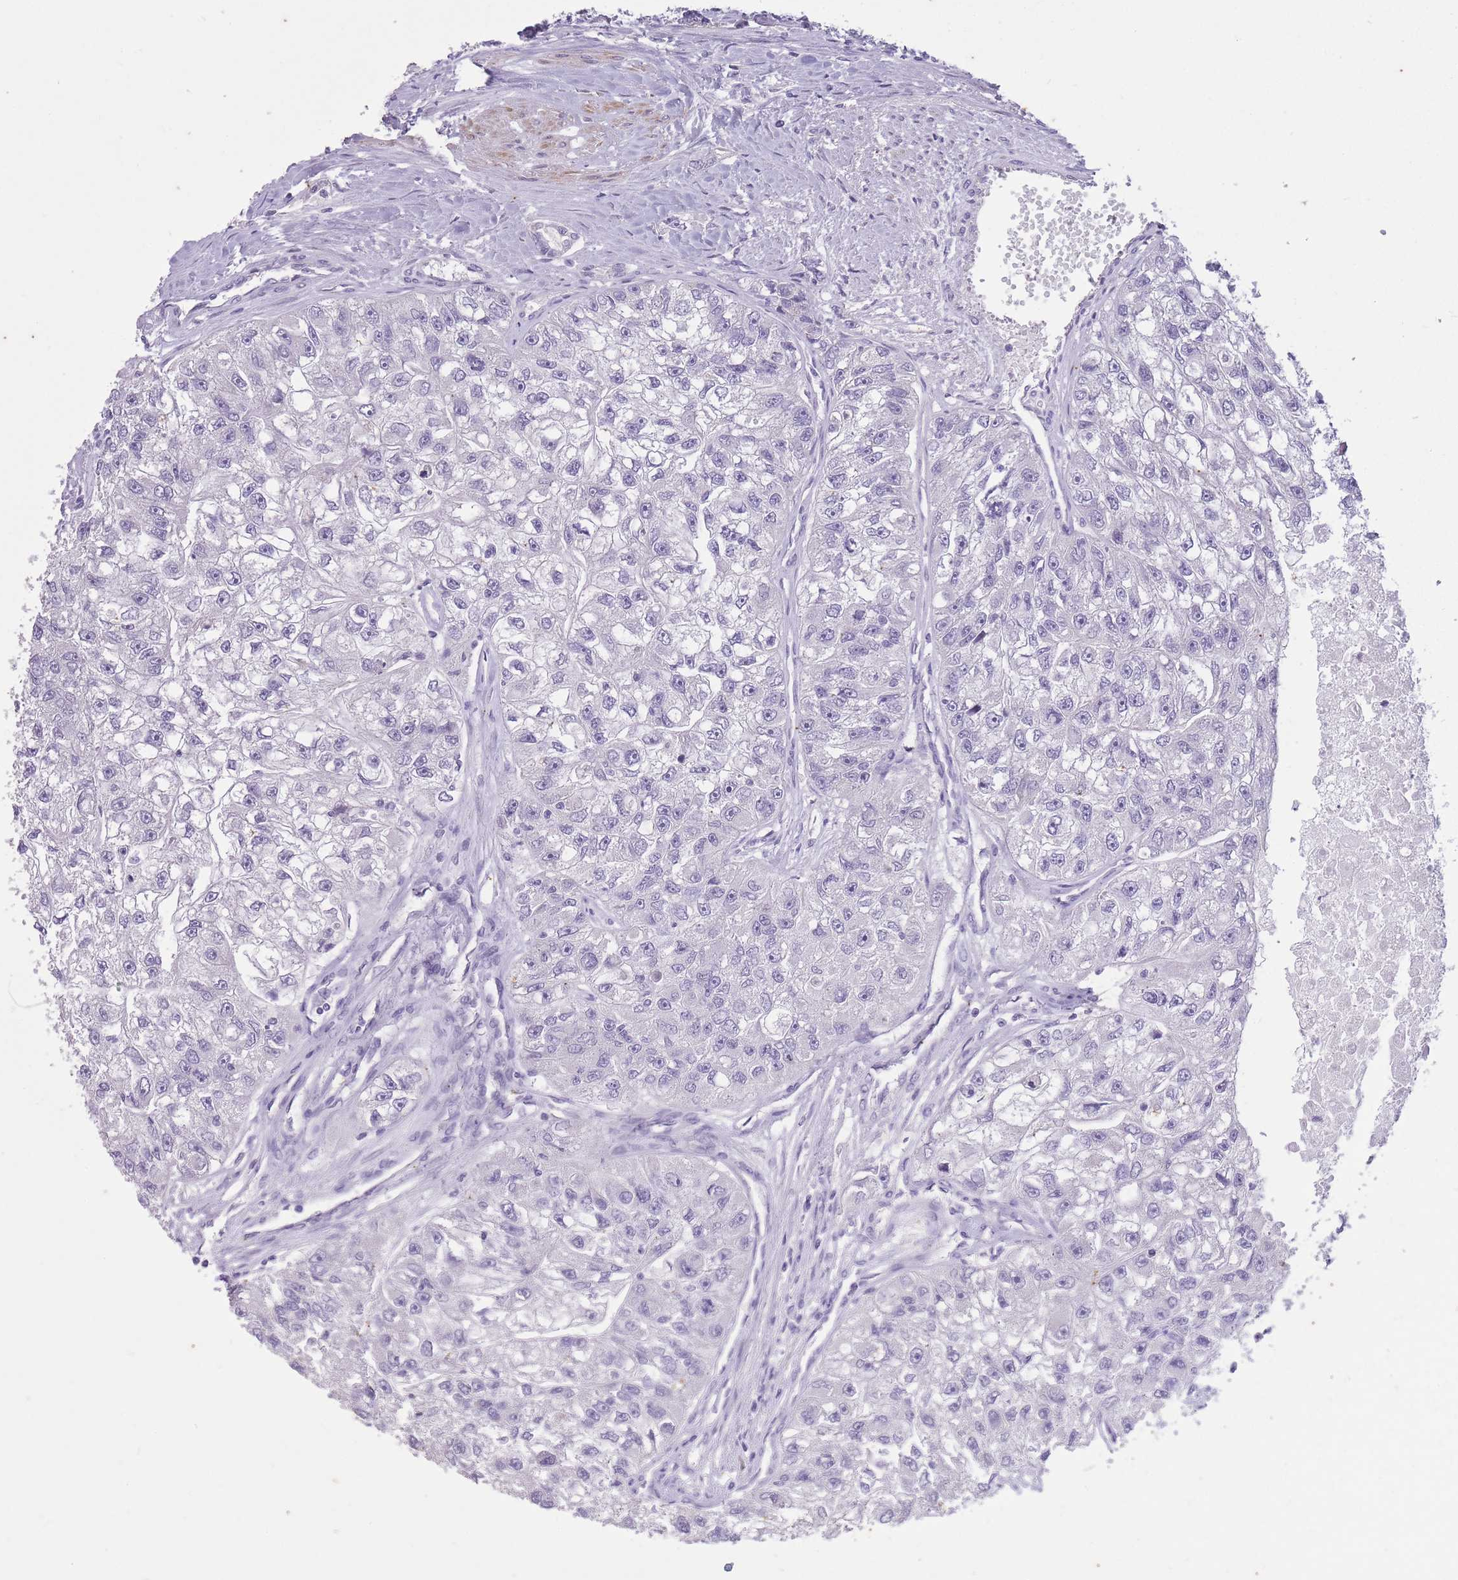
{"staining": {"intensity": "negative", "quantity": "none", "location": "none"}, "tissue": "renal cancer", "cell_type": "Tumor cells", "image_type": "cancer", "snomed": [{"axis": "morphology", "description": "Adenocarcinoma, NOS"}, {"axis": "topography", "description": "Kidney"}], "caption": "High magnification brightfield microscopy of adenocarcinoma (renal) stained with DAB (brown) and counterstained with hematoxylin (blue): tumor cells show no significant expression.", "gene": "CNTNAP3", "patient": {"sex": "male", "age": 63}}